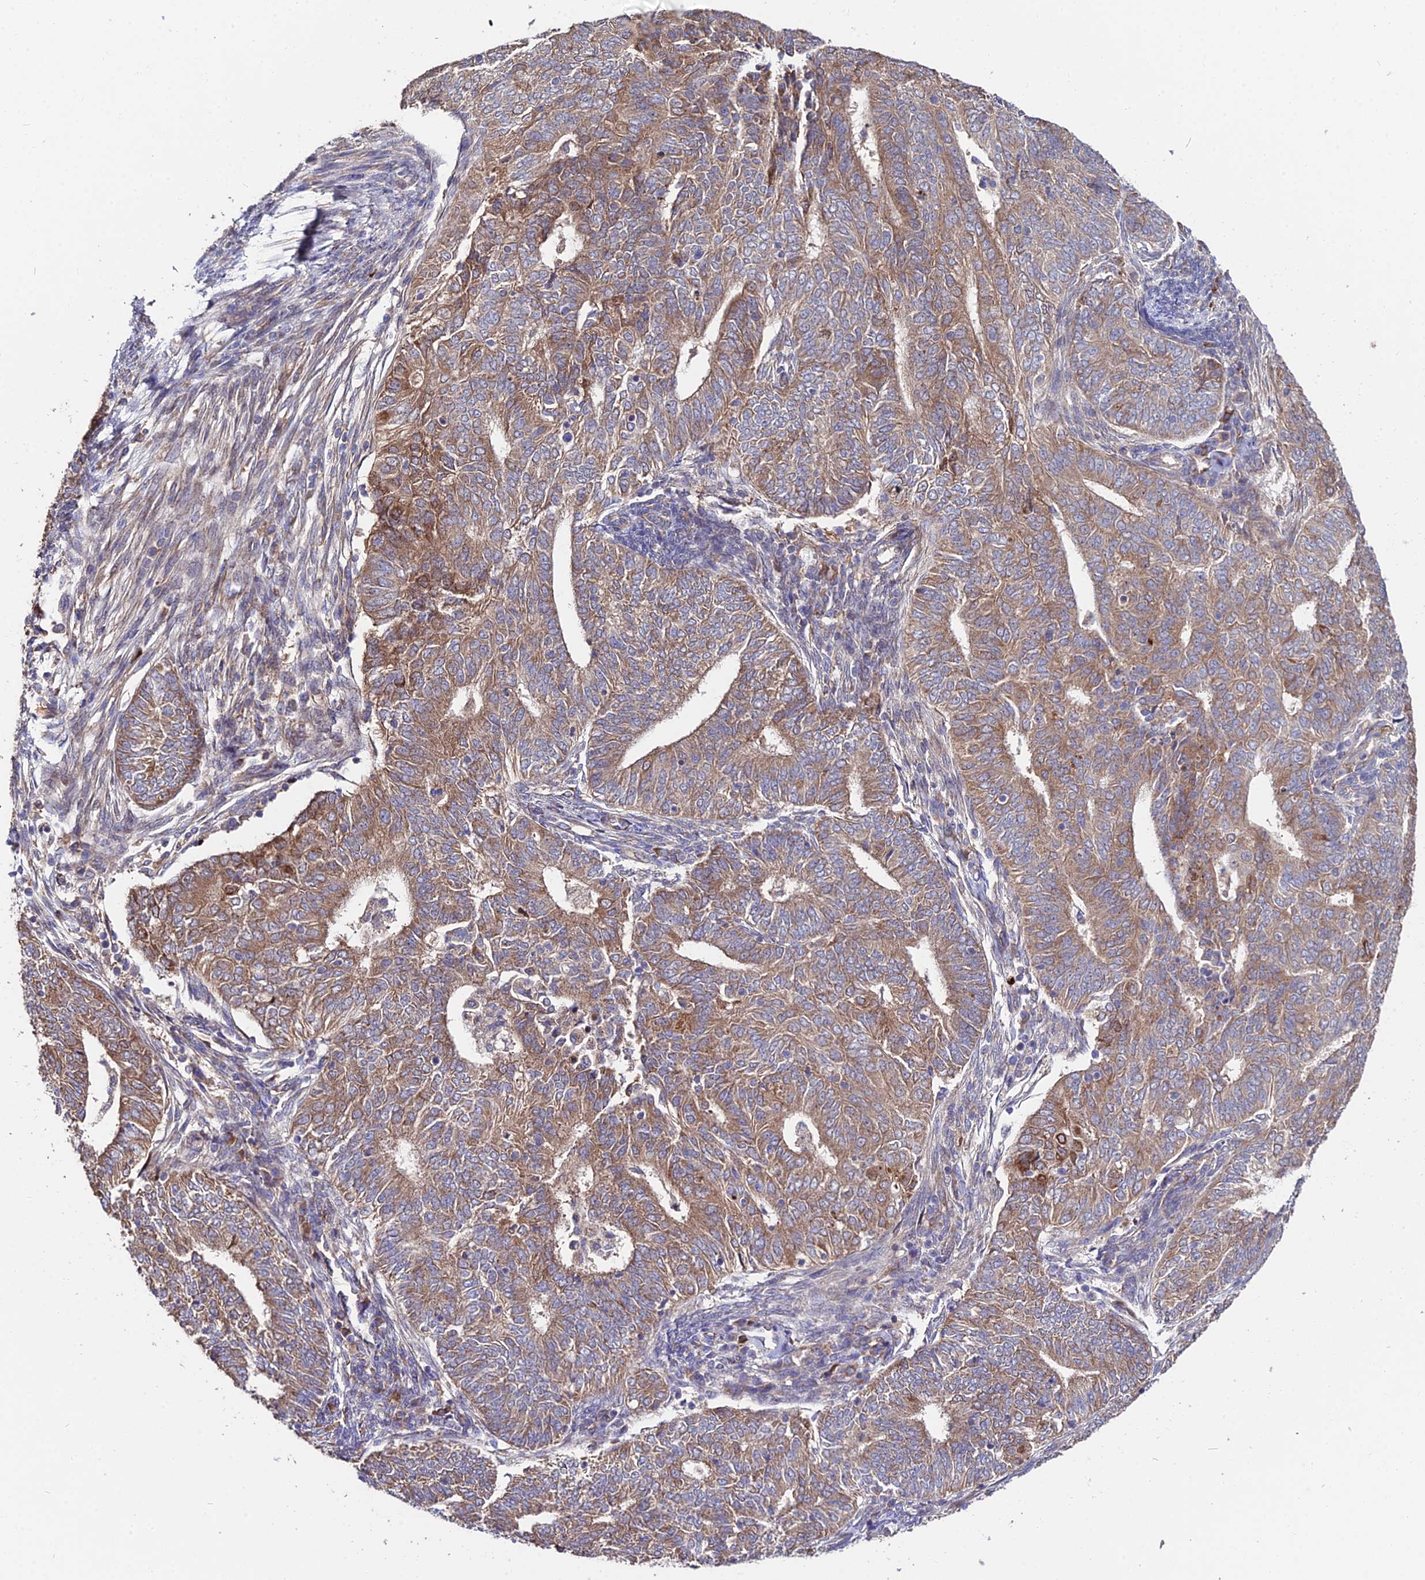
{"staining": {"intensity": "moderate", "quantity": ">75%", "location": "cytoplasmic/membranous"}, "tissue": "endometrial cancer", "cell_type": "Tumor cells", "image_type": "cancer", "snomed": [{"axis": "morphology", "description": "Adenocarcinoma, NOS"}, {"axis": "topography", "description": "Endometrium"}], "caption": "Brown immunohistochemical staining in endometrial cancer displays moderate cytoplasmic/membranous positivity in approximately >75% of tumor cells.", "gene": "CDC37L1", "patient": {"sex": "female", "age": 62}}